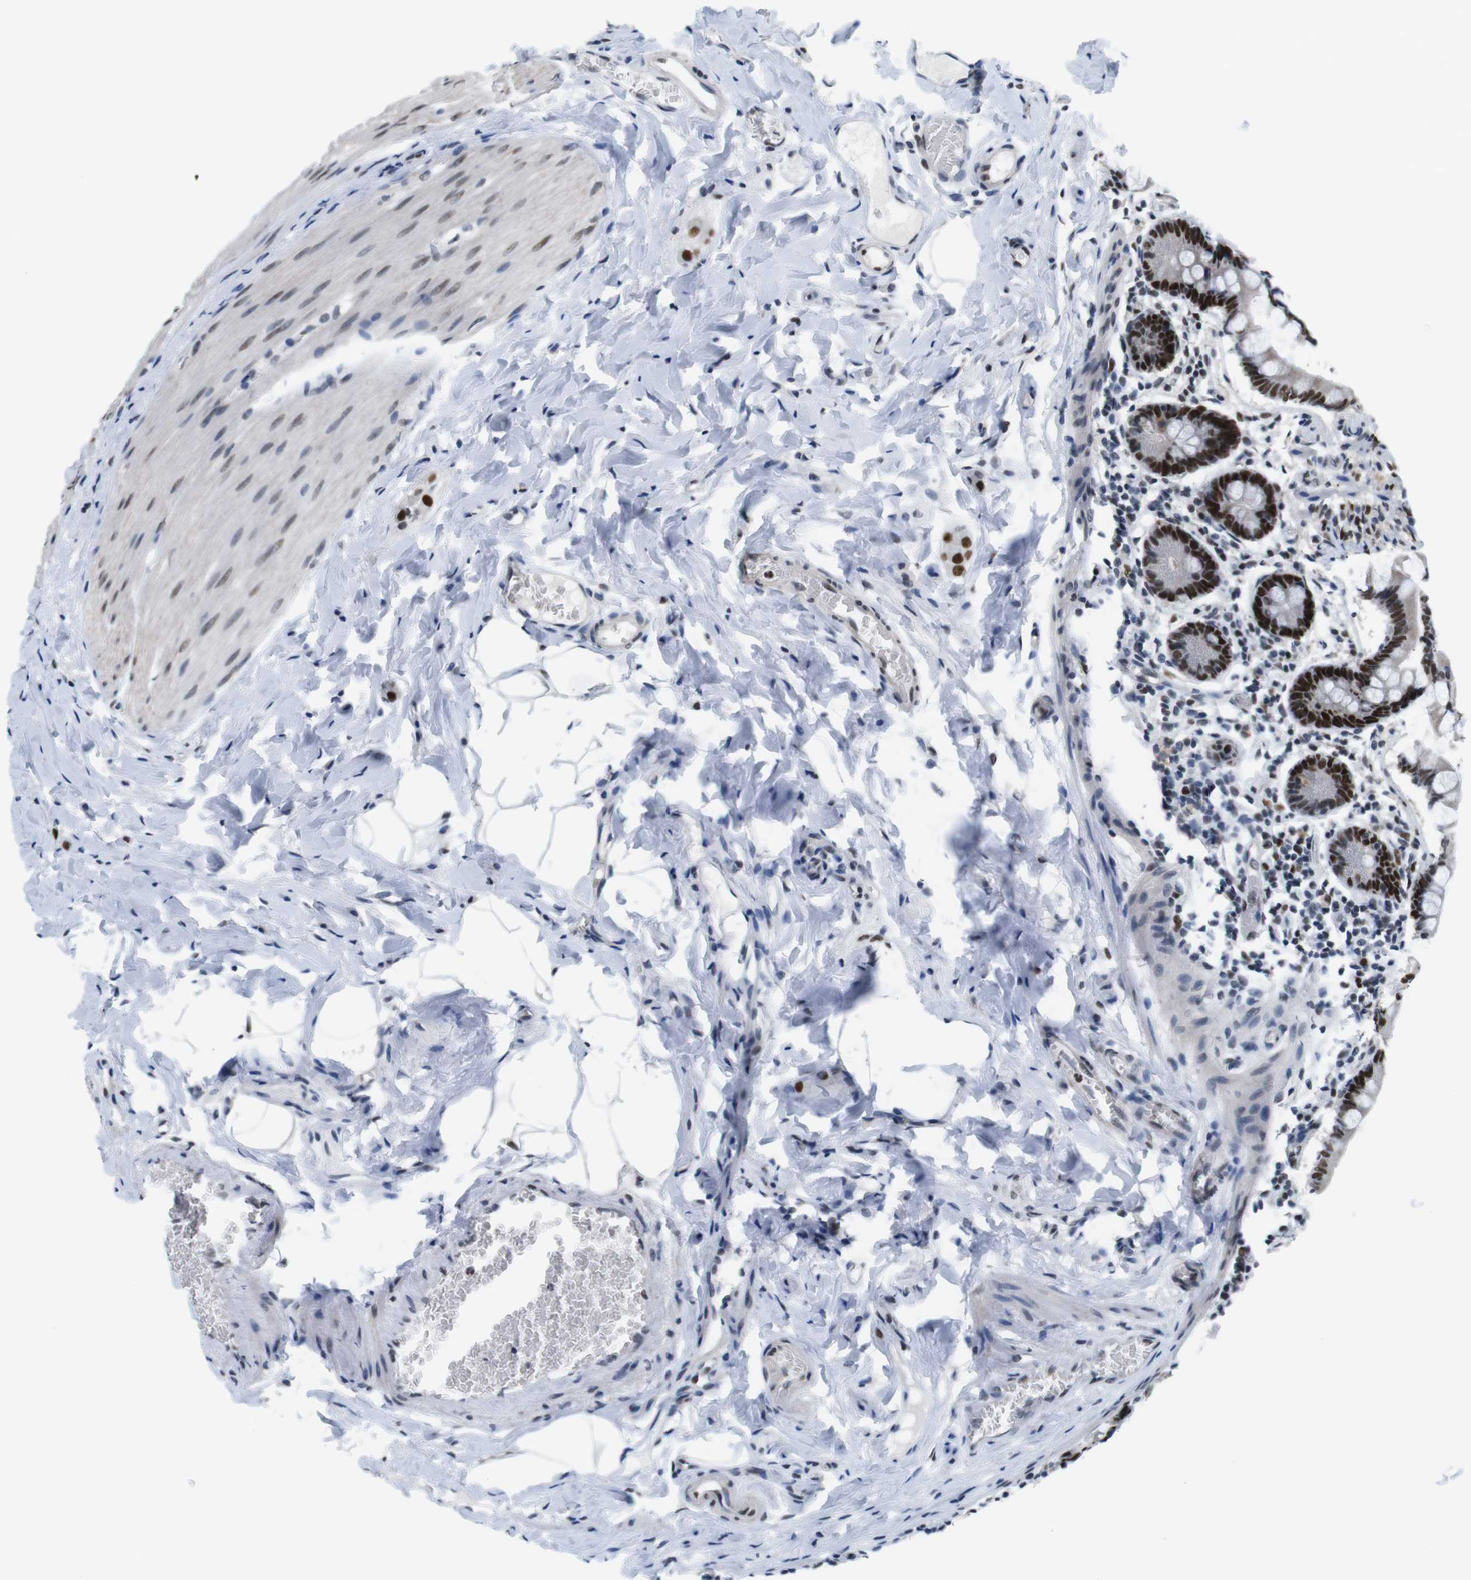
{"staining": {"intensity": "strong", "quantity": ">75%", "location": "nuclear"}, "tissue": "small intestine", "cell_type": "Glandular cells", "image_type": "normal", "snomed": [{"axis": "morphology", "description": "Normal tissue, NOS"}, {"axis": "topography", "description": "Small intestine"}], "caption": "About >75% of glandular cells in benign small intestine exhibit strong nuclear protein staining as visualized by brown immunohistochemical staining.", "gene": "PSME3", "patient": {"sex": "male", "age": 41}}